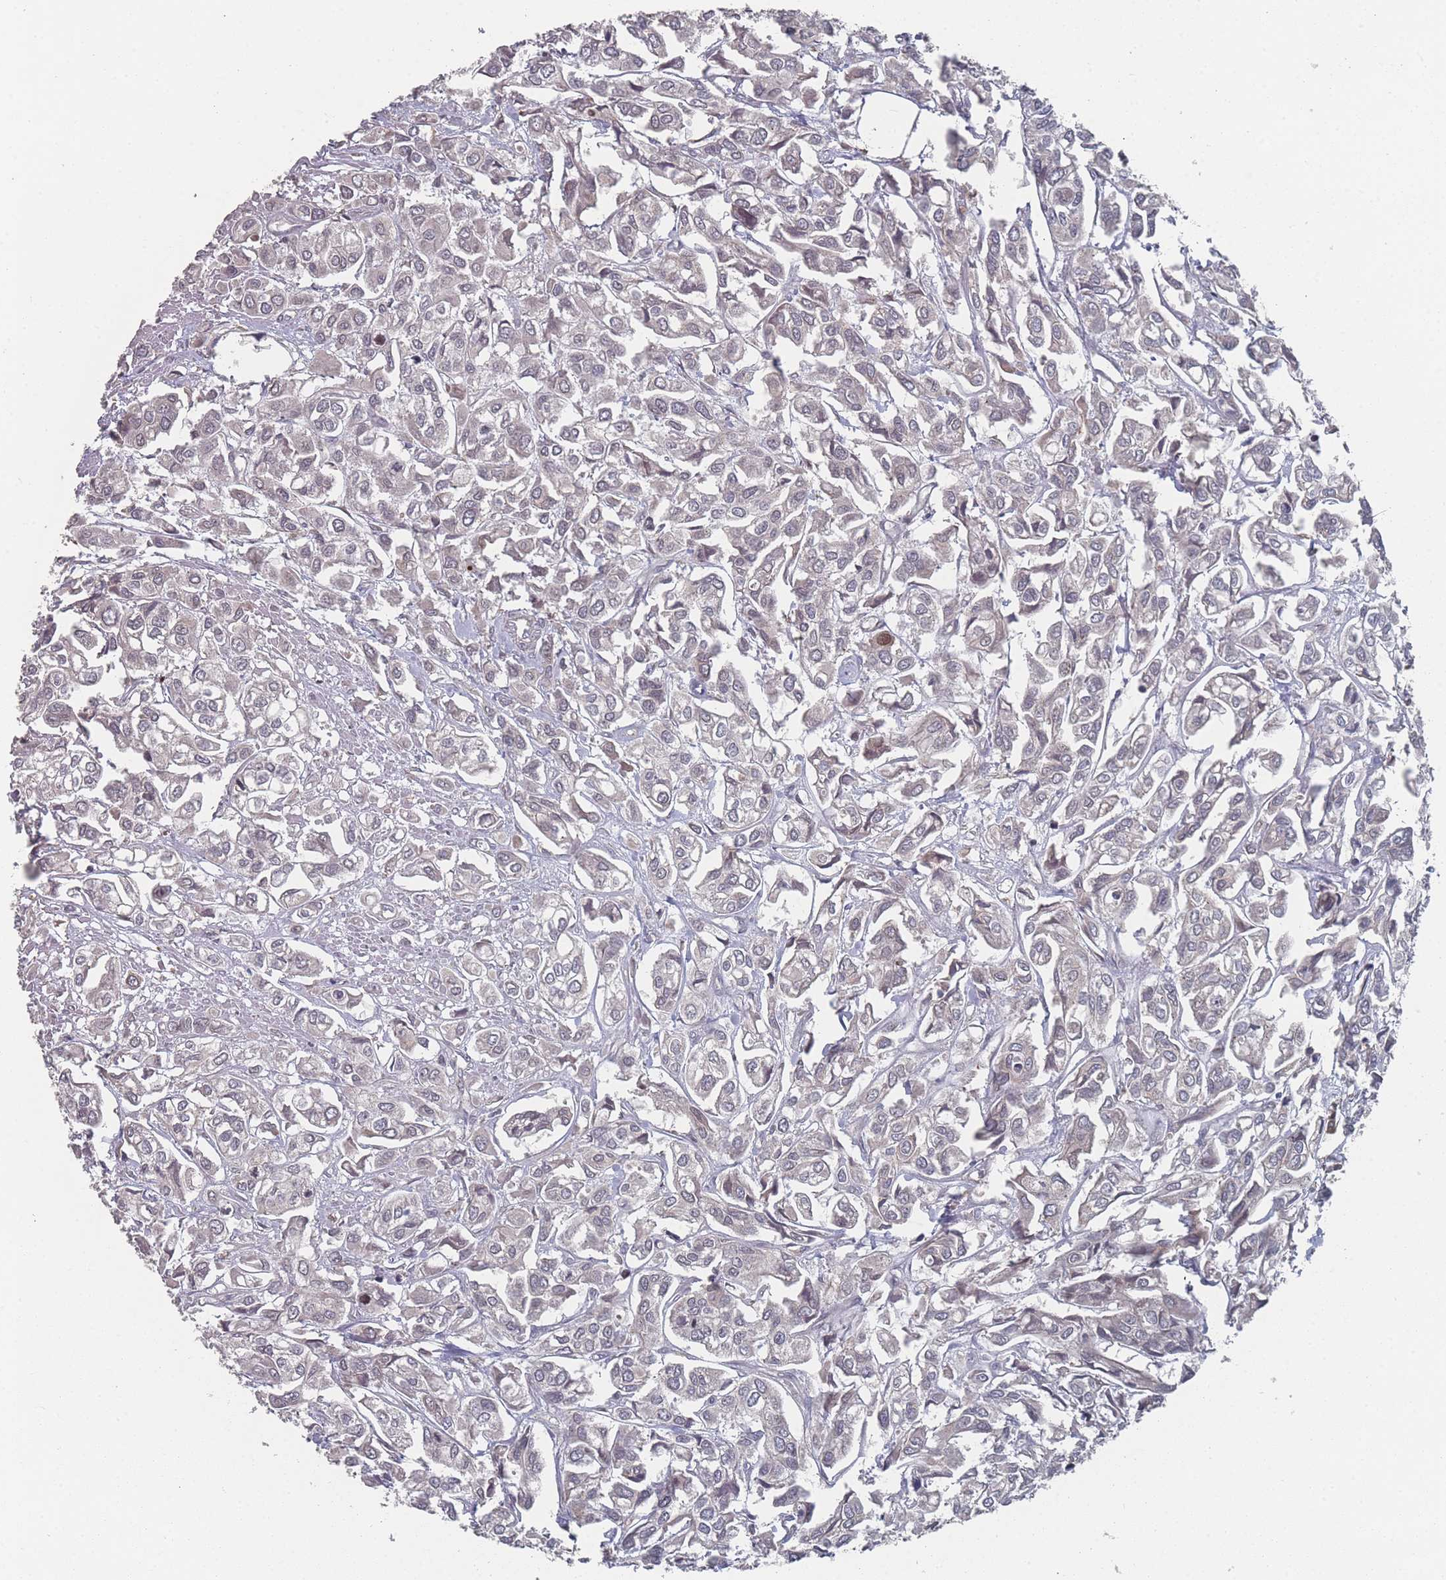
{"staining": {"intensity": "weak", "quantity": "<25%", "location": "nuclear"}, "tissue": "urothelial cancer", "cell_type": "Tumor cells", "image_type": "cancer", "snomed": [{"axis": "morphology", "description": "Urothelial carcinoma, High grade"}, {"axis": "topography", "description": "Urinary bladder"}], "caption": "Protein analysis of high-grade urothelial carcinoma shows no significant positivity in tumor cells.", "gene": "TBC1D25", "patient": {"sex": "male", "age": 67}}